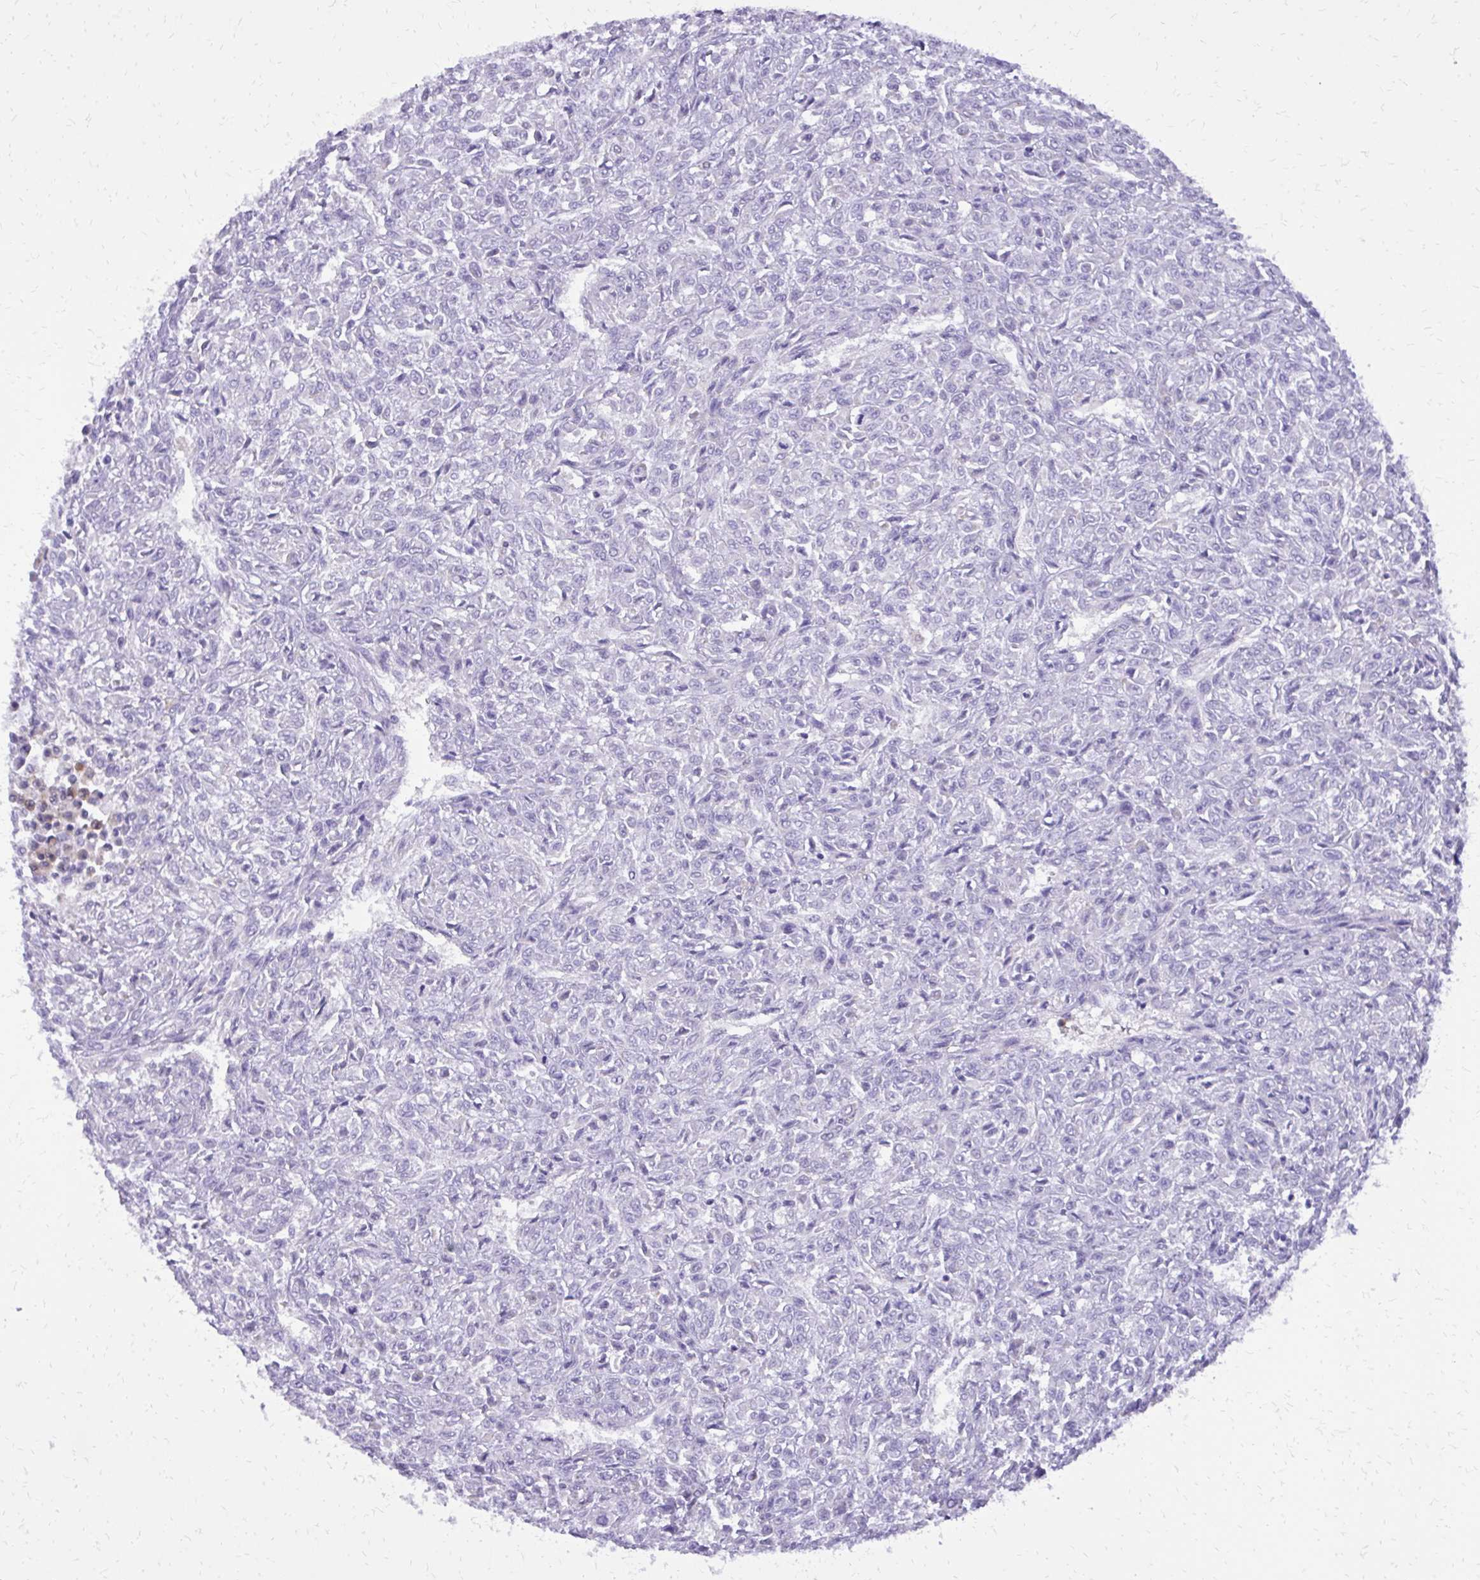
{"staining": {"intensity": "negative", "quantity": "none", "location": "none"}, "tissue": "renal cancer", "cell_type": "Tumor cells", "image_type": "cancer", "snomed": [{"axis": "morphology", "description": "Adenocarcinoma, NOS"}, {"axis": "topography", "description": "Kidney"}], "caption": "Tumor cells are negative for brown protein staining in adenocarcinoma (renal).", "gene": "CAT", "patient": {"sex": "male", "age": 58}}